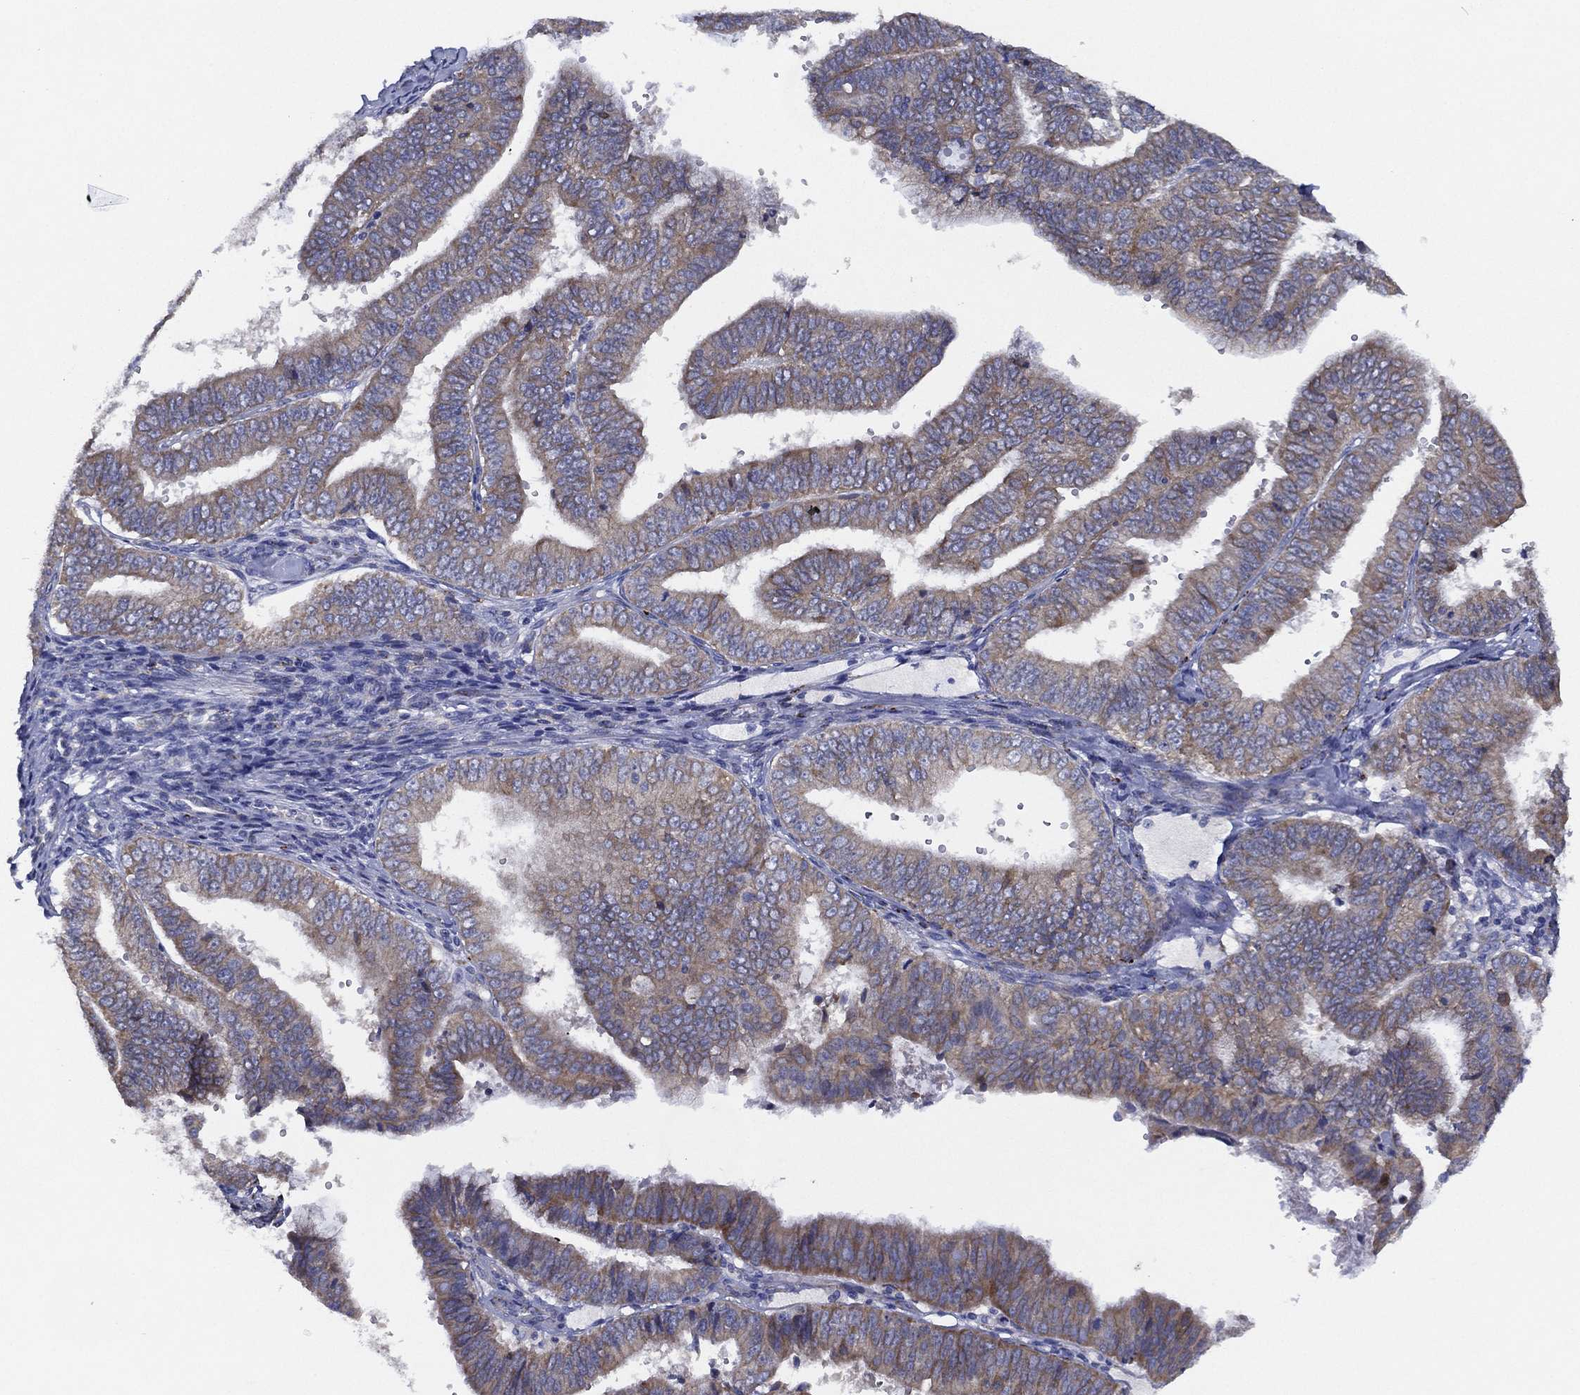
{"staining": {"intensity": "weak", "quantity": "<25%", "location": "cytoplasmic/membranous"}, "tissue": "endometrial cancer", "cell_type": "Tumor cells", "image_type": "cancer", "snomed": [{"axis": "morphology", "description": "Adenocarcinoma, NOS"}, {"axis": "topography", "description": "Endometrium"}], "caption": "Tumor cells show no significant protein staining in adenocarcinoma (endometrial).", "gene": "ZNF223", "patient": {"sex": "female", "age": 63}}